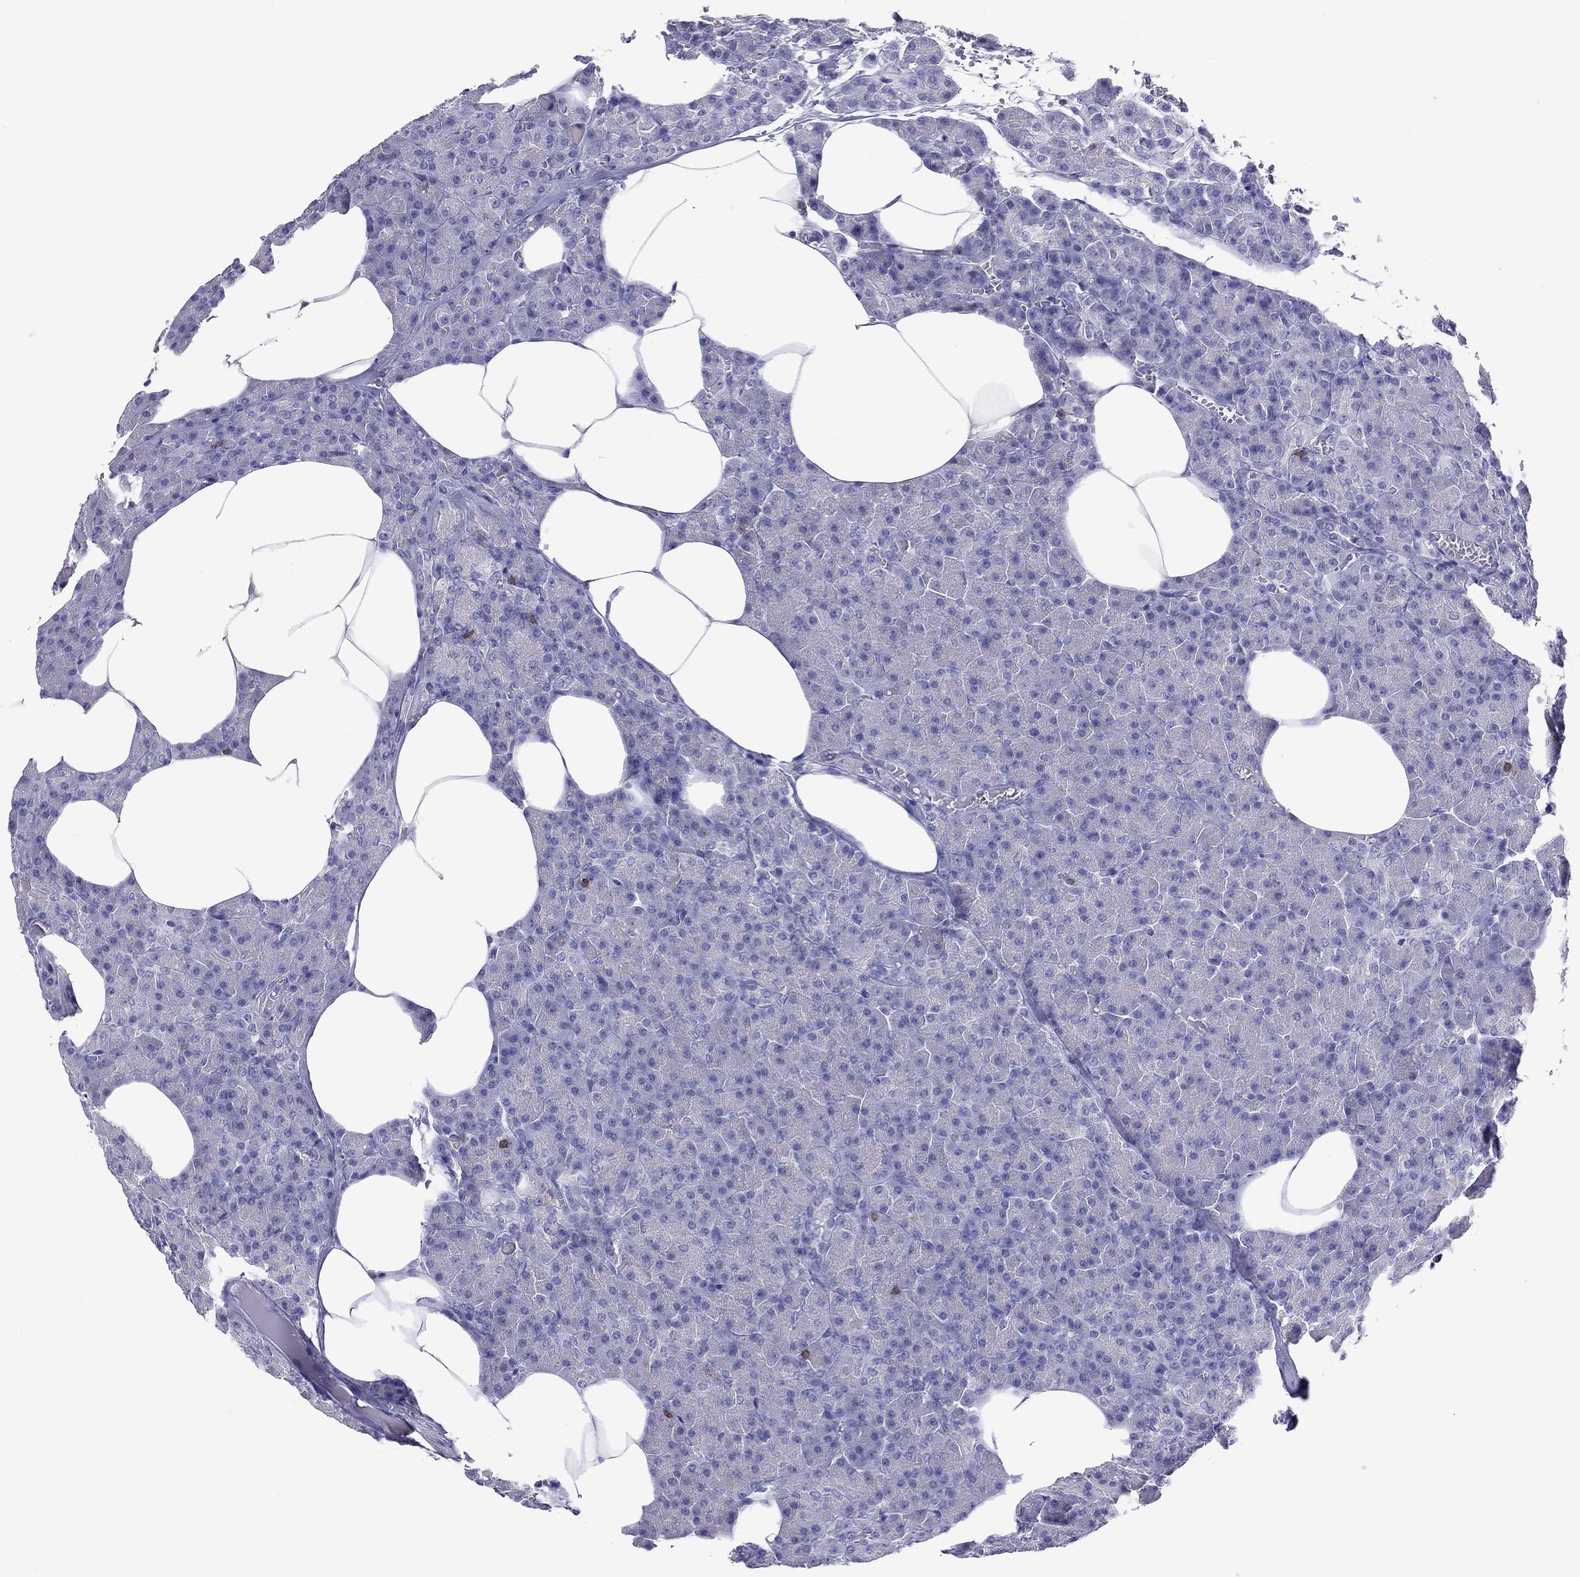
{"staining": {"intensity": "negative", "quantity": "none", "location": "none"}, "tissue": "pancreas", "cell_type": "Exocrine glandular cells", "image_type": "normal", "snomed": [{"axis": "morphology", "description": "Normal tissue, NOS"}, {"axis": "topography", "description": "Pancreas"}], "caption": "DAB (3,3'-diaminobenzidine) immunohistochemical staining of benign pancreas displays no significant positivity in exocrine glandular cells.", "gene": "ENSG00000288637", "patient": {"sex": "female", "age": 45}}